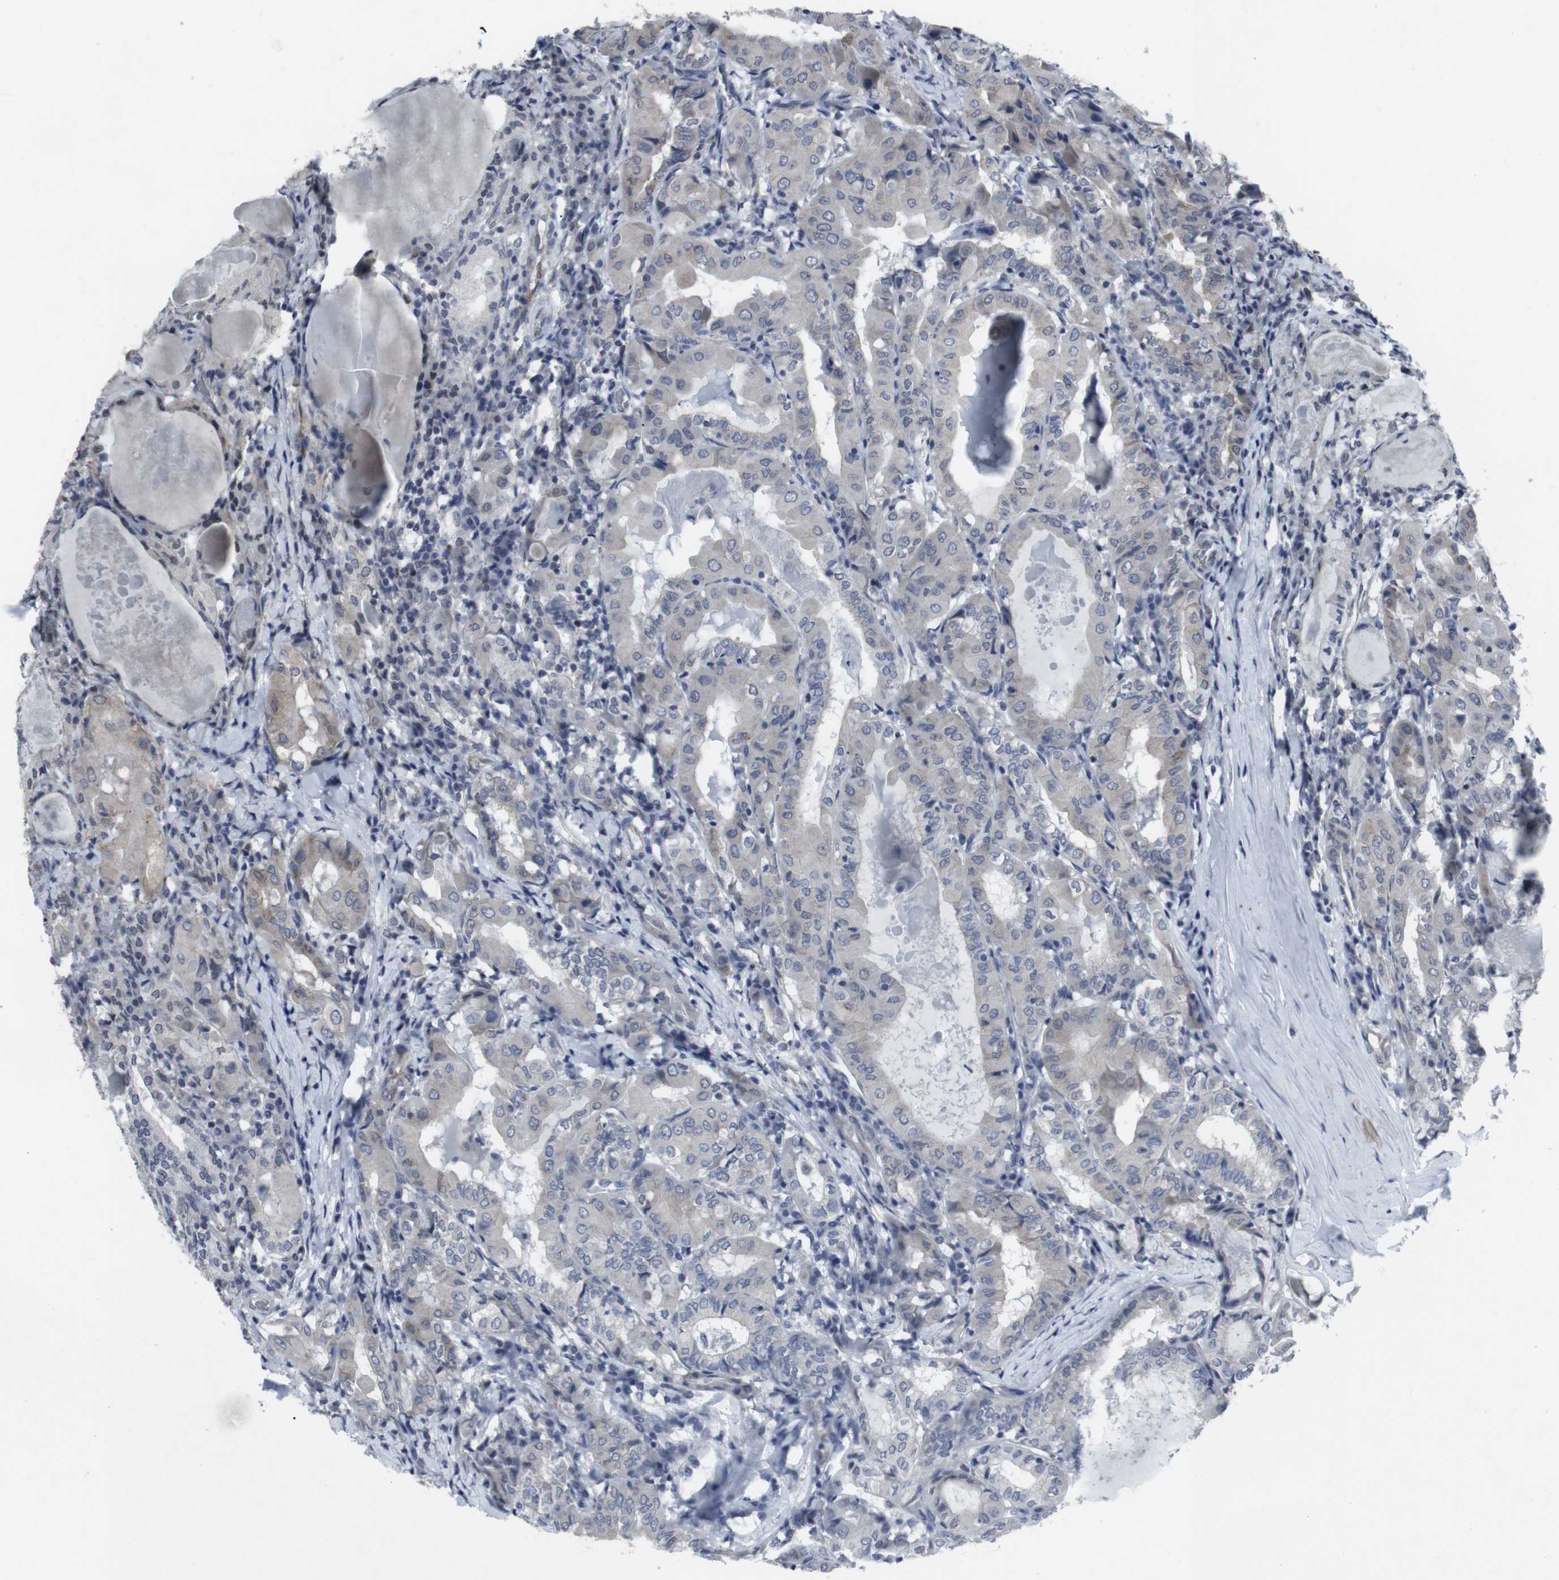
{"staining": {"intensity": "negative", "quantity": "none", "location": "none"}, "tissue": "thyroid cancer", "cell_type": "Tumor cells", "image_type": "cancer", "snomed": [{"axis": "morphology", "description": "Papillary adenocarcinoma, NOS"}, {"axis": "topography", "description": "Thyroid gland"}], "caption": "Tumor cells are negative for protein expression in human papillary adenocarcinoma (thyroid).", "gene": "GEMIN2", "patient": {"sex": "female", "age": 42}}